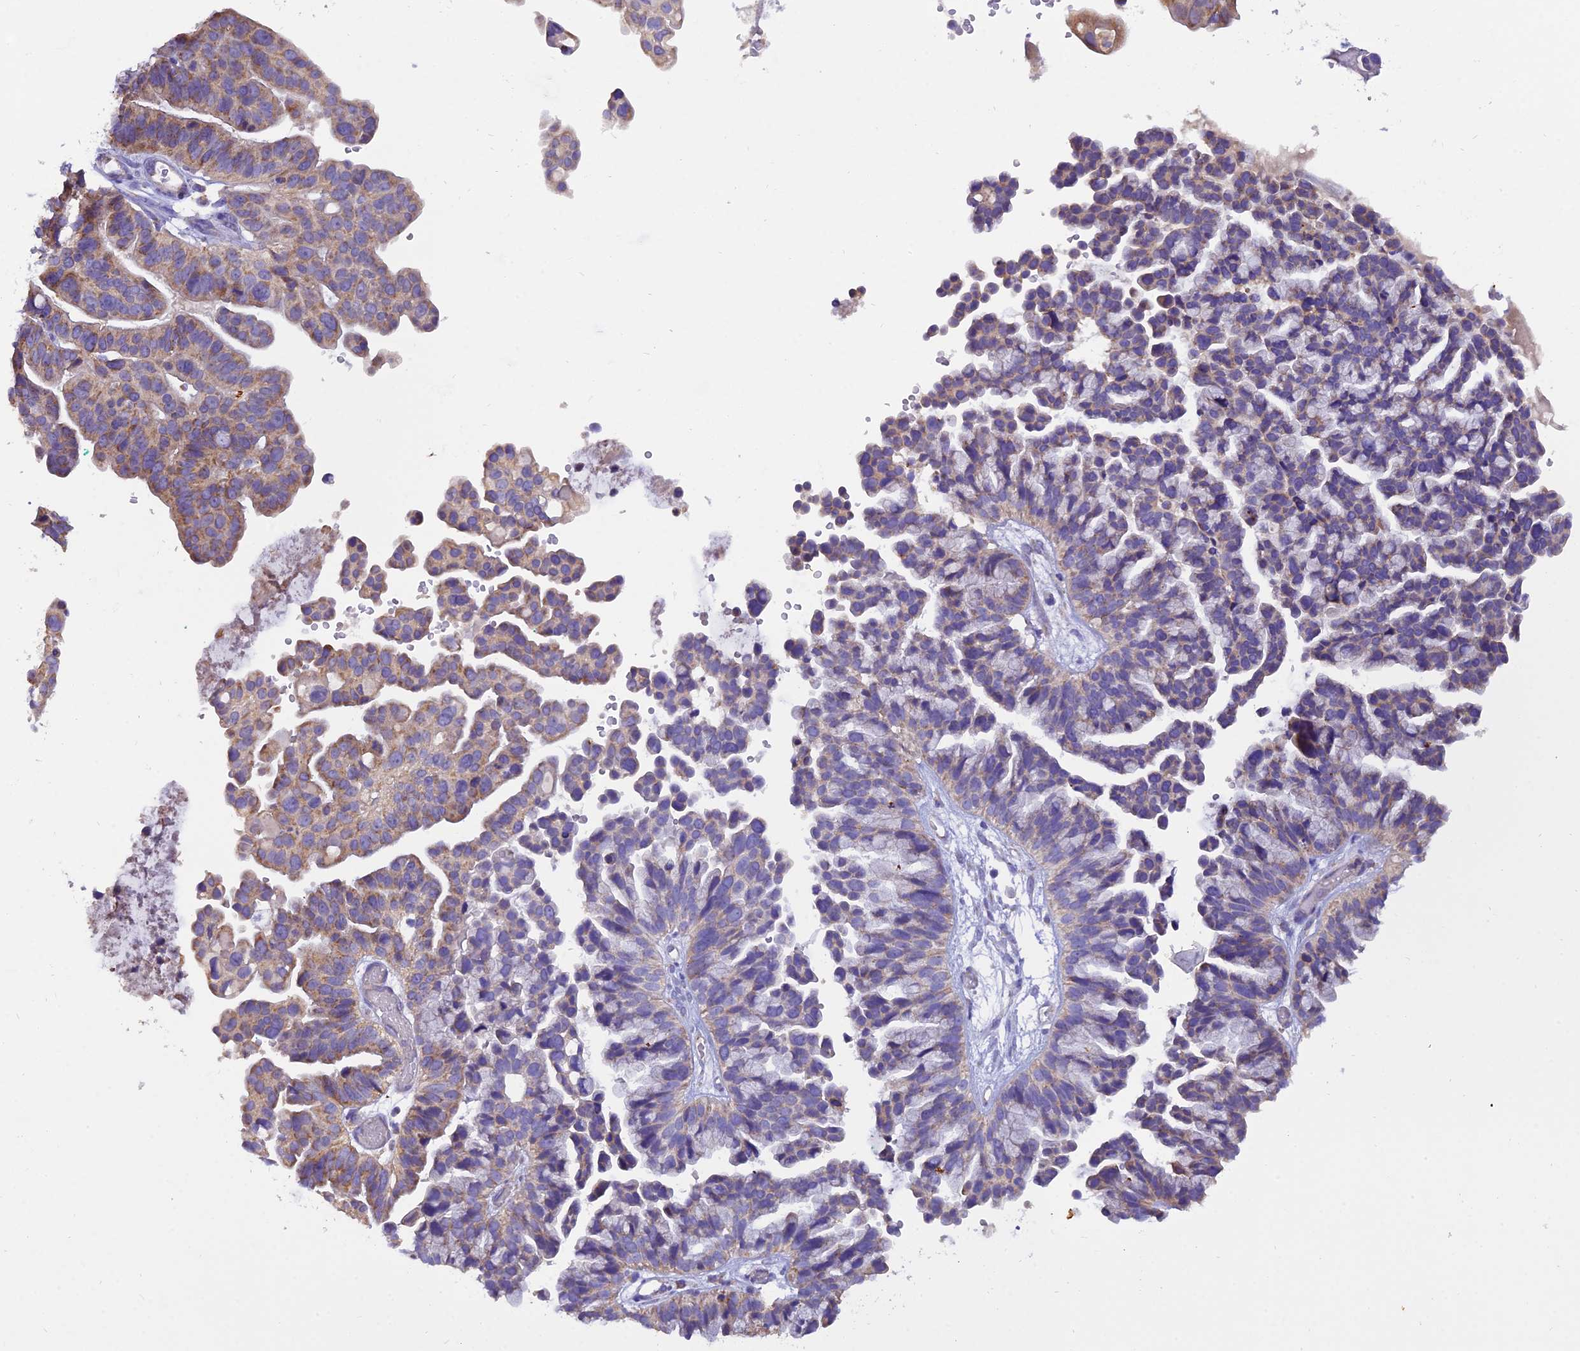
{"staining": {"intensity": "weak", "quantity": "25%-75%", "location": "cytoplasmic/membranous"}, "tissue": "ovarian cancer", "cell_type": "Tumor cells", "image_type": "cancer", "snomed": [{"axis": "morphology", "description": "Cystadenocarcinoma, serous, NOS"}, {"axis": "topography", "description": "Ovary"}], "caption": "This image reveals immunohistochemistry (IHC) staining of human ovarian serous cystadenocarcinoma, with low weak cytoplasmic/membranous expression in approximately 25%-75% of tumor cells.", "gene": "GPD1", "patient": {"sex": "female", "age": 56}}